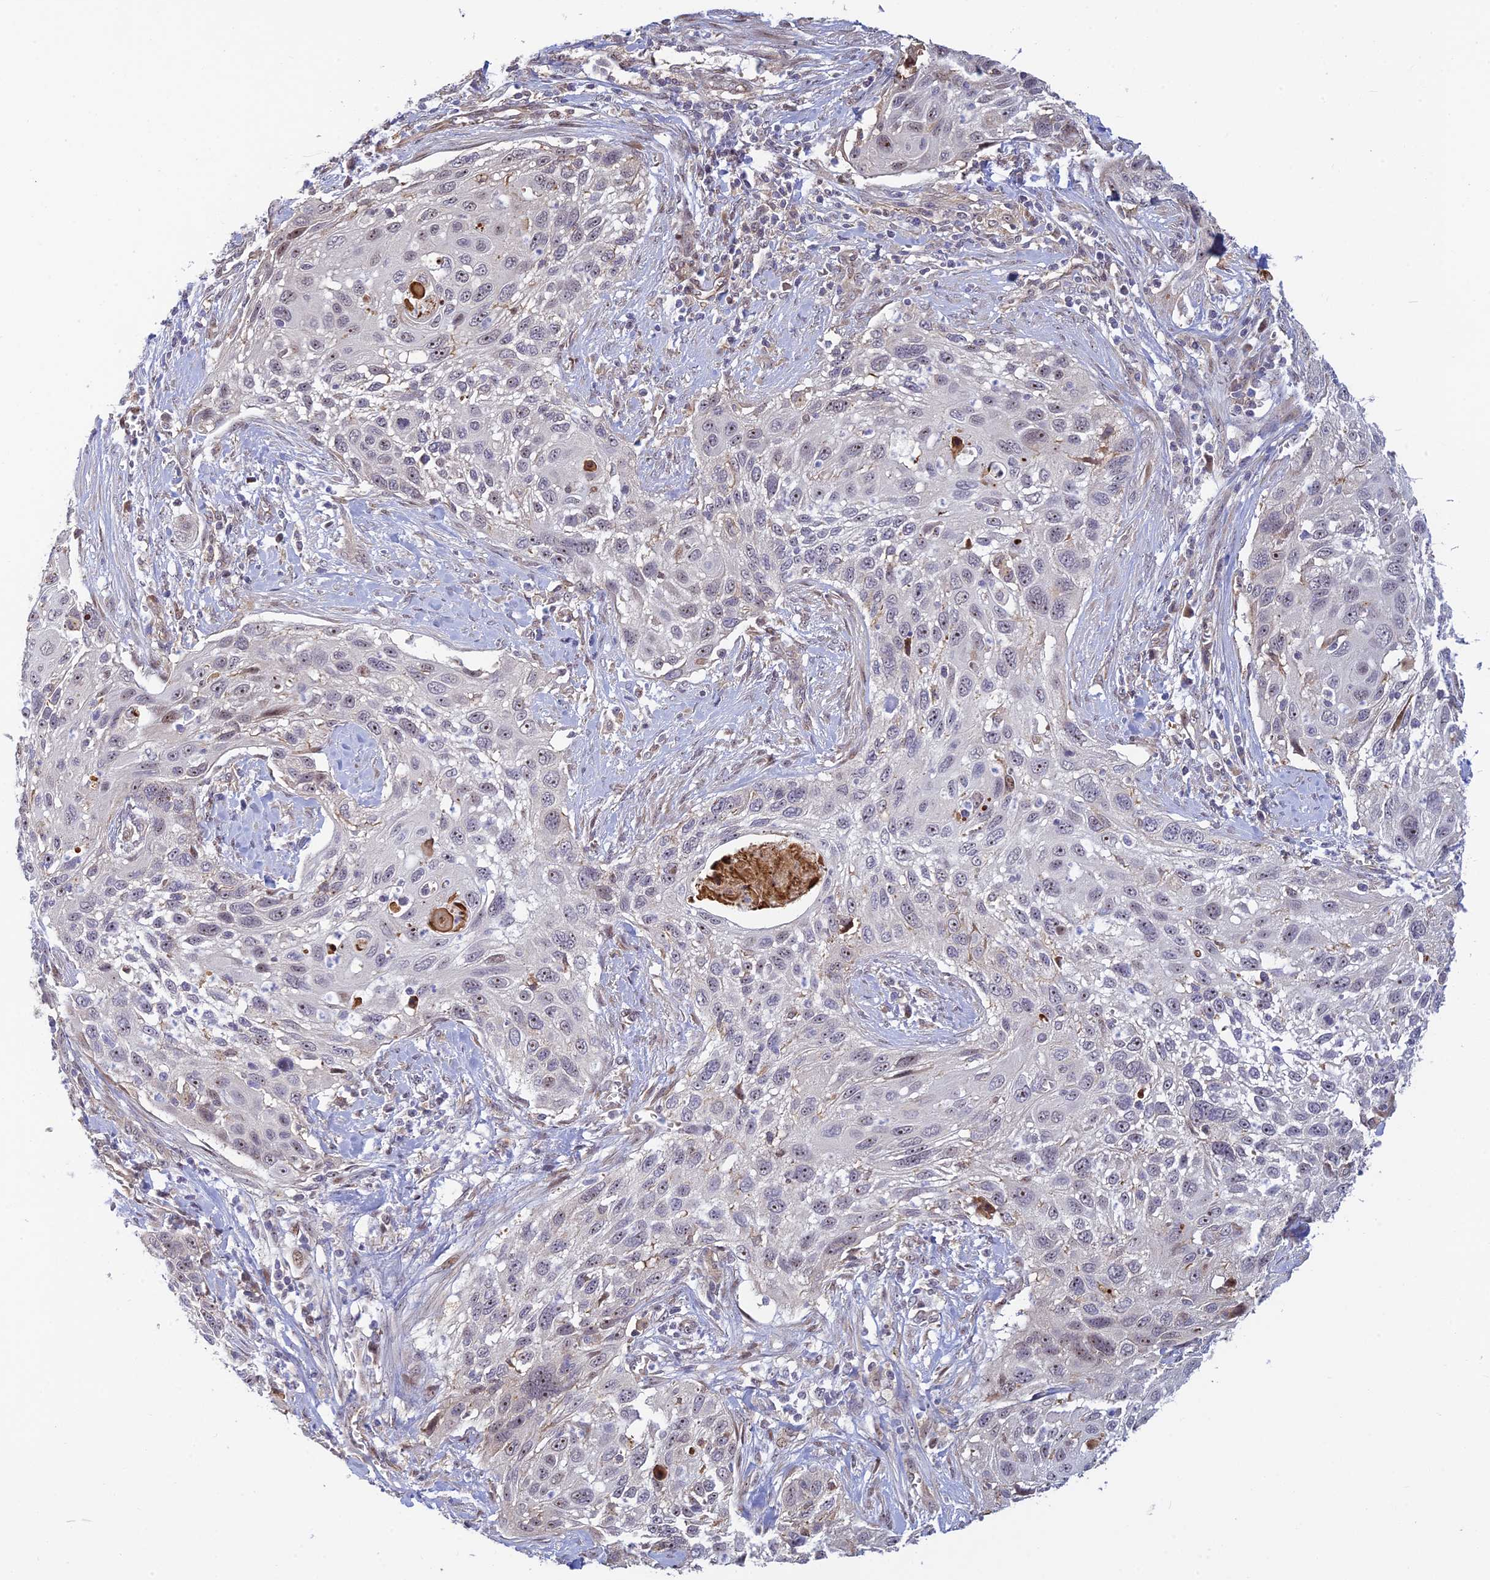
{"staining": {"intensity": "moderate", "quantity": "<25%", "location": "nuclear"}, "tissue": "cervical cancer", "cell_type": "Tumor cells", "image_type": "cancer", "snomed": [{"axis": "morphology", "description": "Squamous cell carcinoma, NOS"}, {"axis": "topography", "description": "Cervix"}], "caption": "Immunohistochemistry (IHC) (DAB (3,3'-diaminobenzidine)) staining of human cervical cancer reveals moderate nuclear protein staining in approximately <25% of tumor cells.", "gene": "UFSP2", "patient": {"sex": "female", "age": 70}}